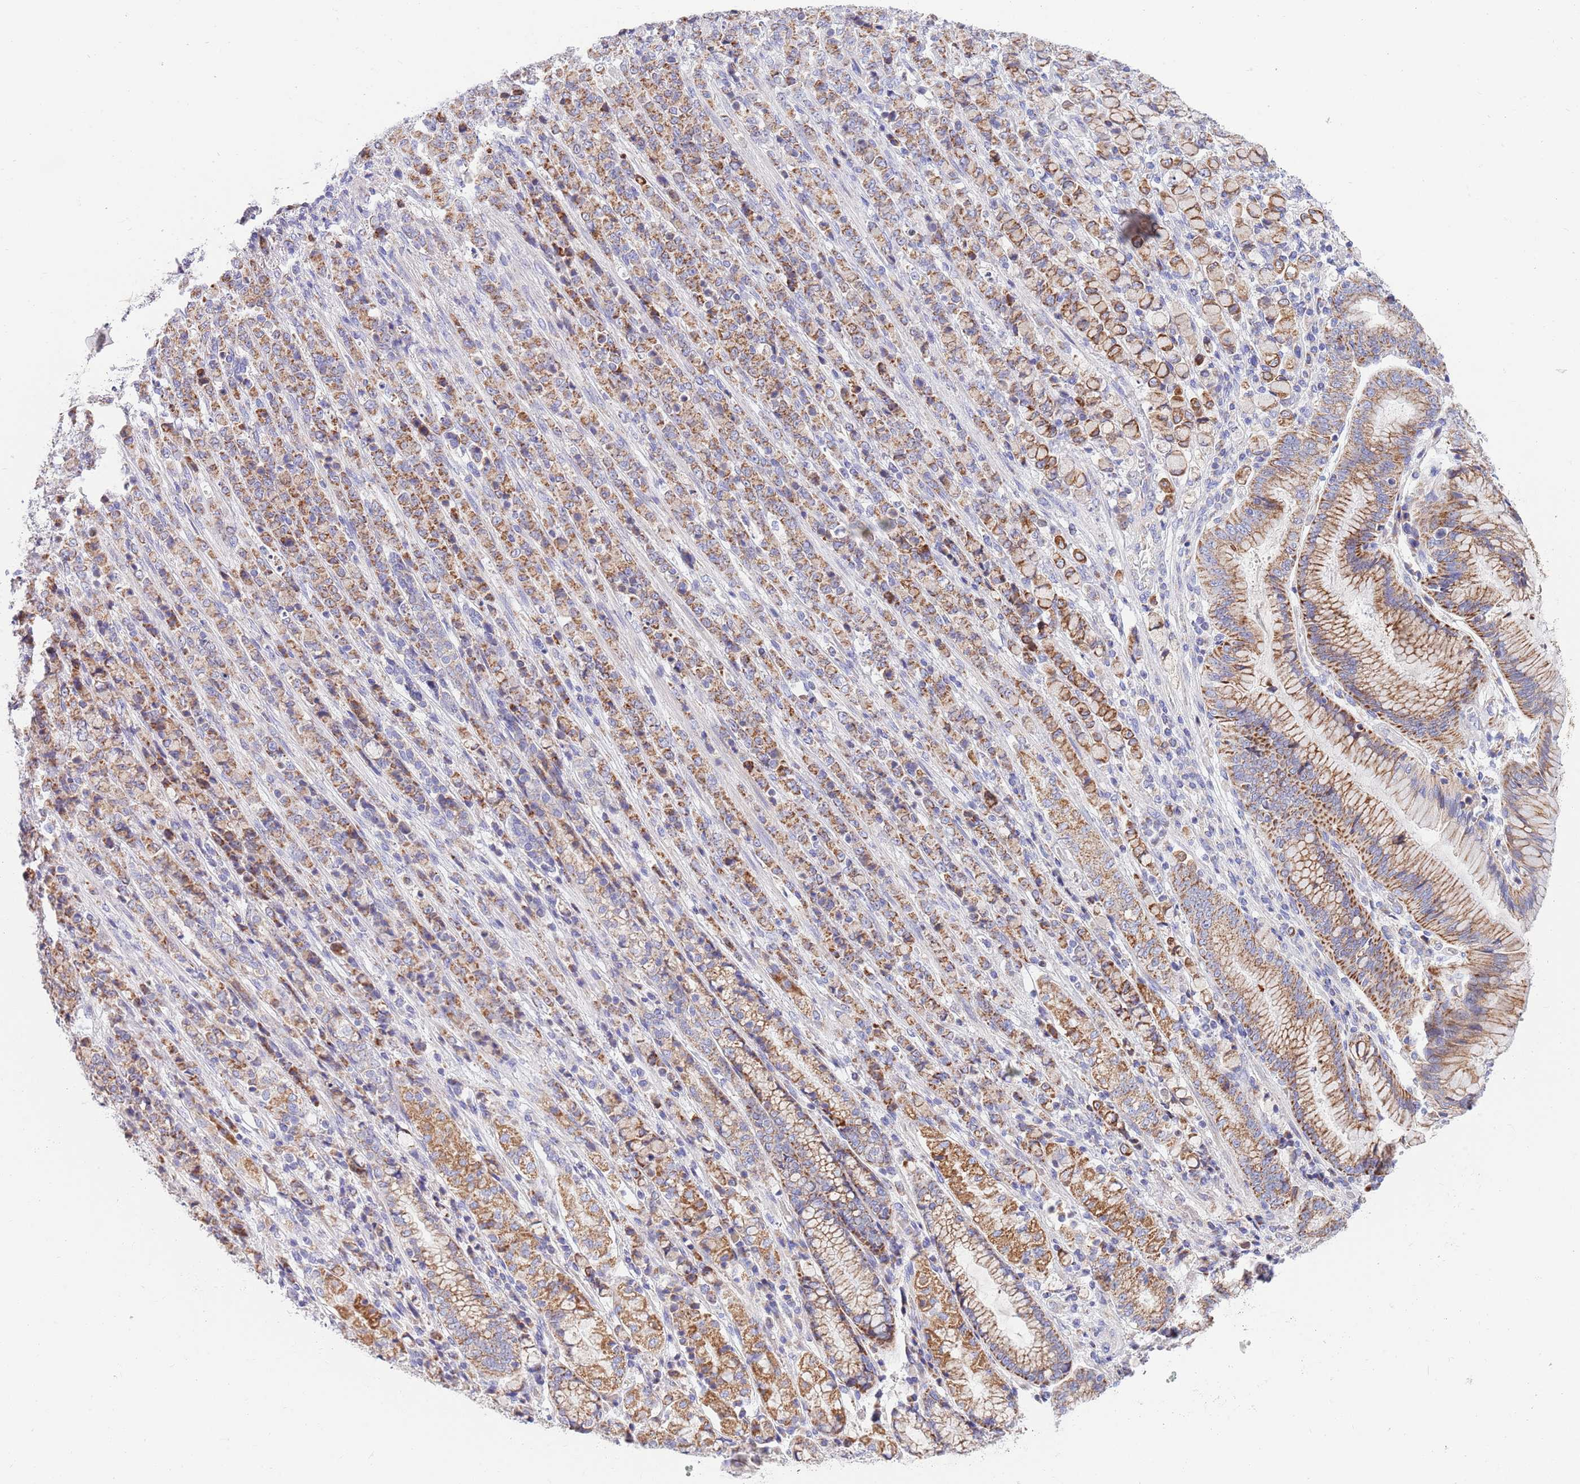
{"staining": {"intensity": "moderate", "quantity": ">75%", "location": "cytoplasmic/membranous"}, "tissue": "stomach cancer", "cell_type": "Tumor cells", "image_type": "cancer", "snomed": [{"axis": "morphology", "description": "Adenocarcinoma, NOS"}, {"axis": "topography", "description": "Stomach"}], "caption": "Adenocarcinoma (stomach) stained with a protein marker shows moderate staining in tumor cells.", "gene": "EMC8", "patient": {"sex": "female", "age": 79}}